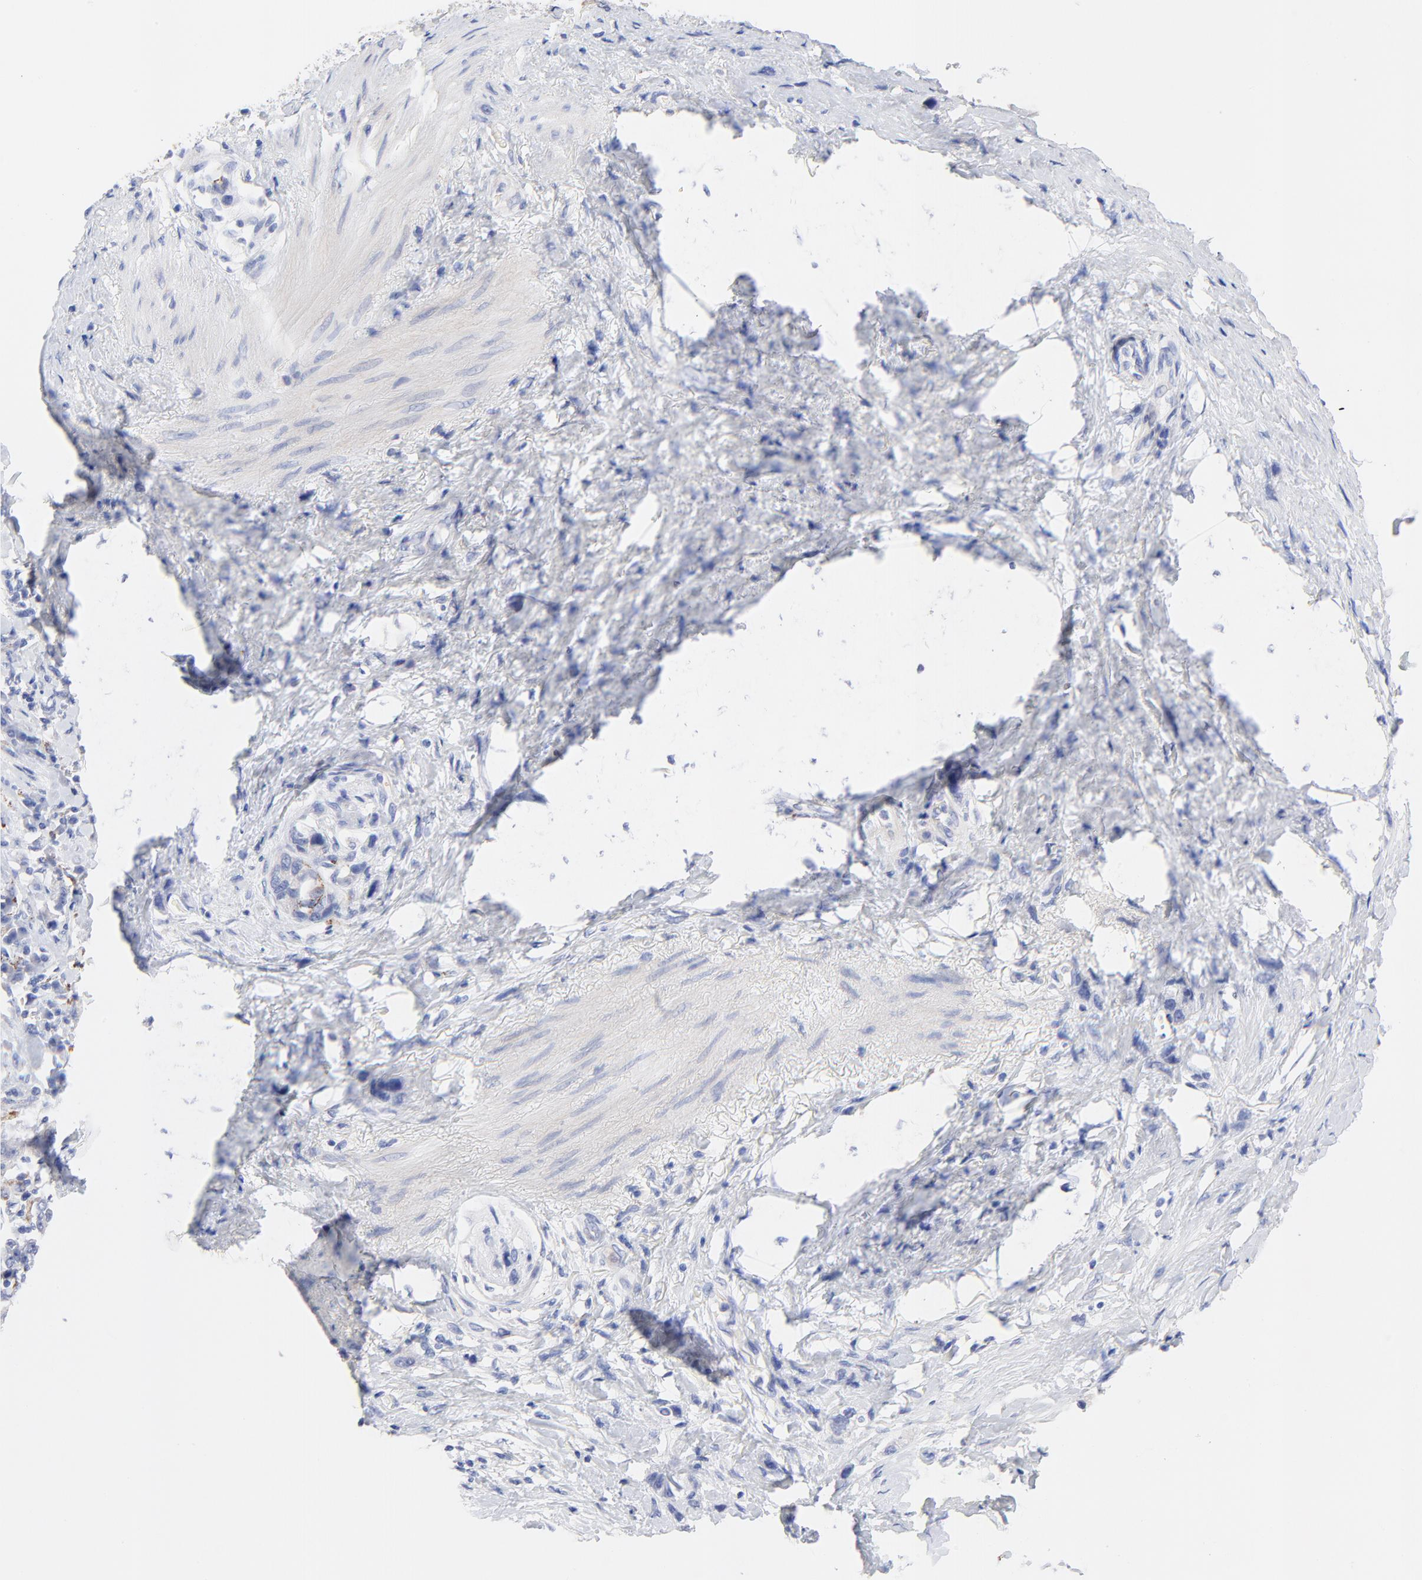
{"staining": {"intensity": "negative", "quantity": "none", "location": "none"}, "tissue": "stomach cancer", "cell_type": "Tumor cells", "image_type": "cancer", "snomed": [{"axis": "morphology", "description": "Normal tissue, NOS"}, {"axis": "morphology", "description": "Adenocarcinoma, NOS"}, {"axis": "morphology", "description": "Adenocarcinoma, High grade"}, {"axis": "topography", "description": "Stomach, upper"}, {"axis": "topography", "description": "Stomach"}], "caption": "This is an immunohistochemistry (IHC) photomicrograph of stomach cancer. There is no expression in tumor cells.", "gene": "FBXO10", "patient": {"sex": "female", "age": 65}}